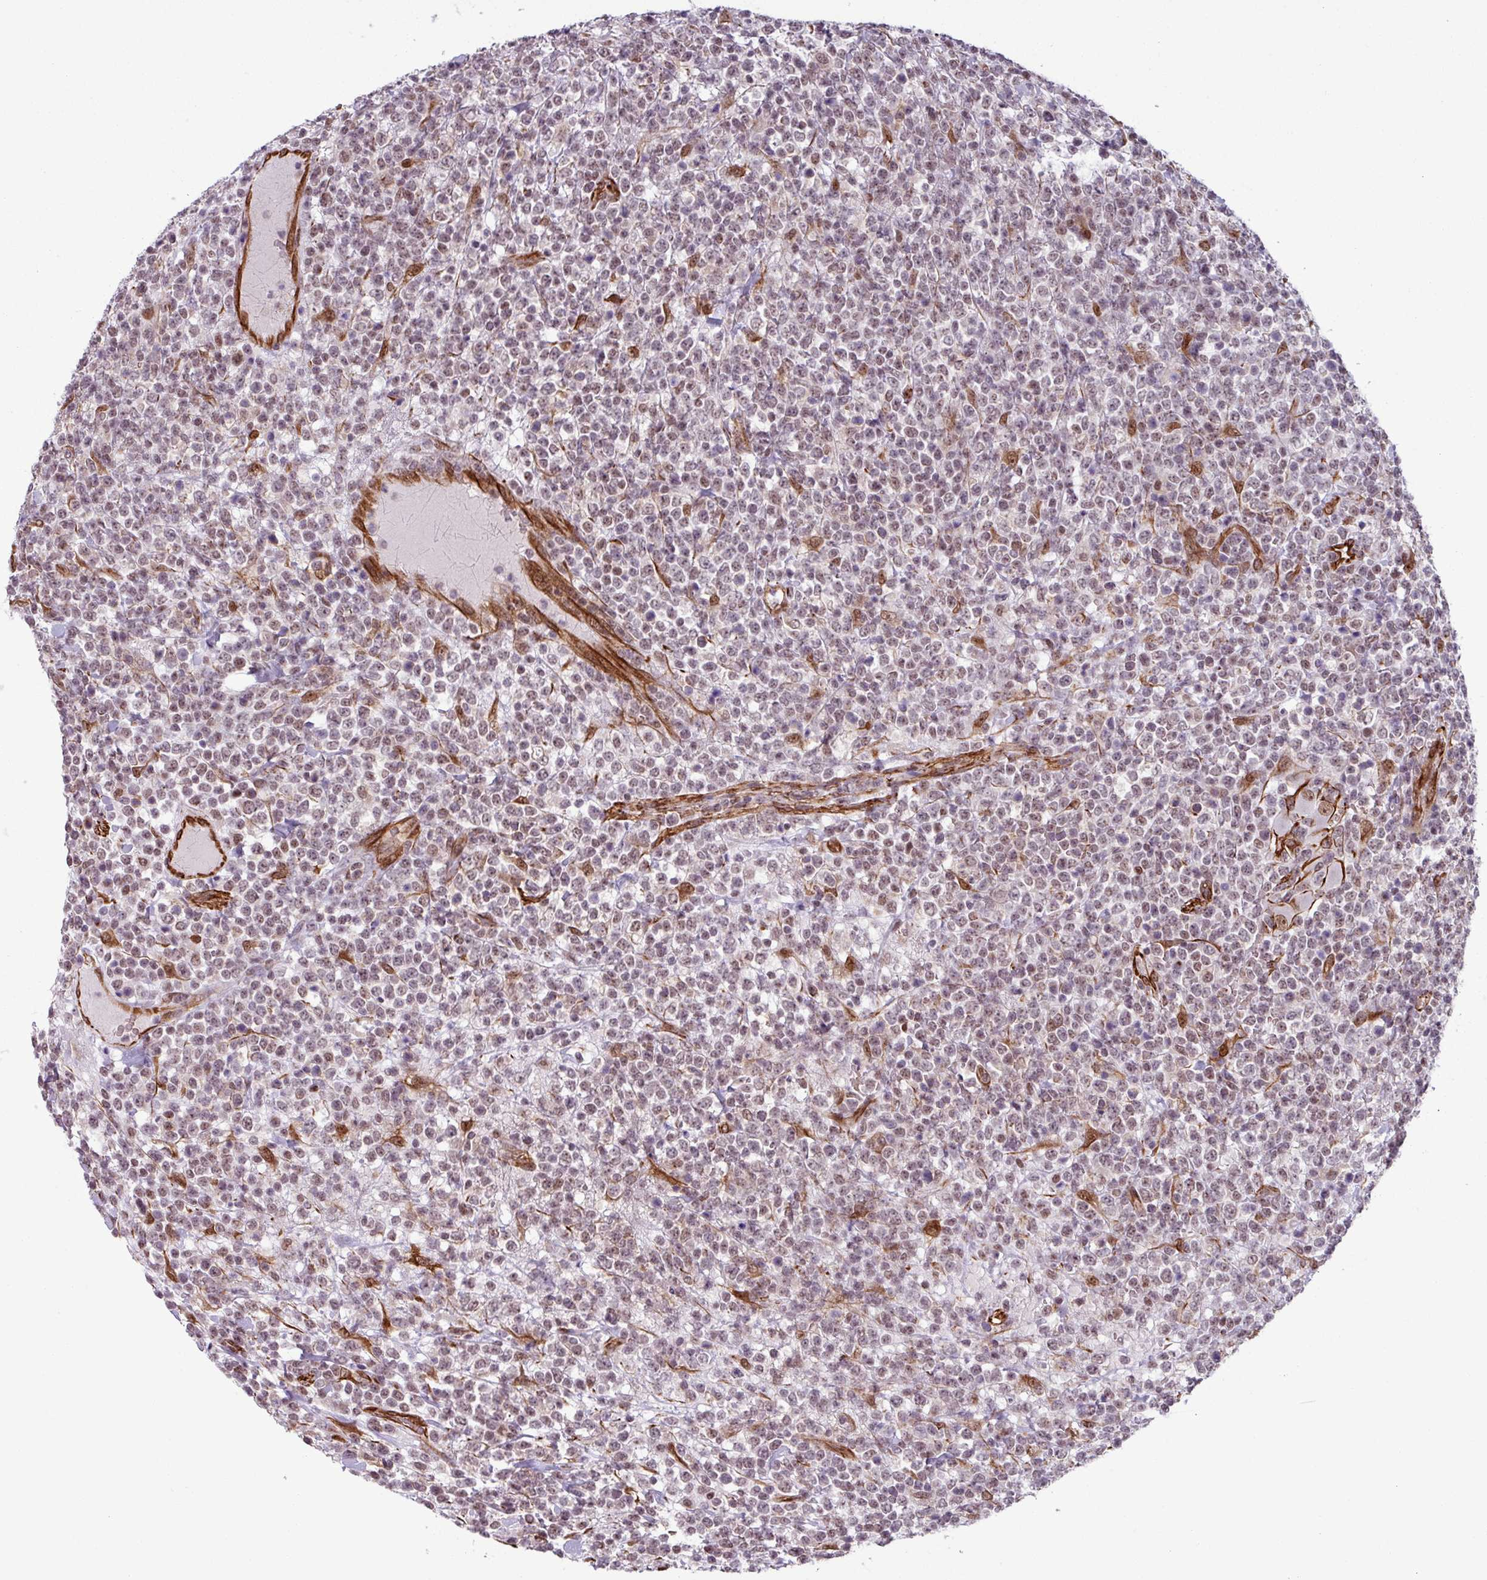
{"staining": {"intensity": "weak", "quantity": ">75%", "location": "nuclear"}, "tissue": "lymphoma", "cell_type": "Tumor cells", "image_type": "cancer", "snomed": [{"axis": "morphology", "description": "Malignant lymphoma, non-Hodgkin's type, High grade"}, {"axis": "topography", "description": "Colon"}], "caption": "IHC photomicrograph of human lymphoma stained for a protein (brown), which displays low levels of weak nuclear staining in about >75% of tumor cells.", "gene": "CHD3", "patient": {"sex": "female", "age": 53}}